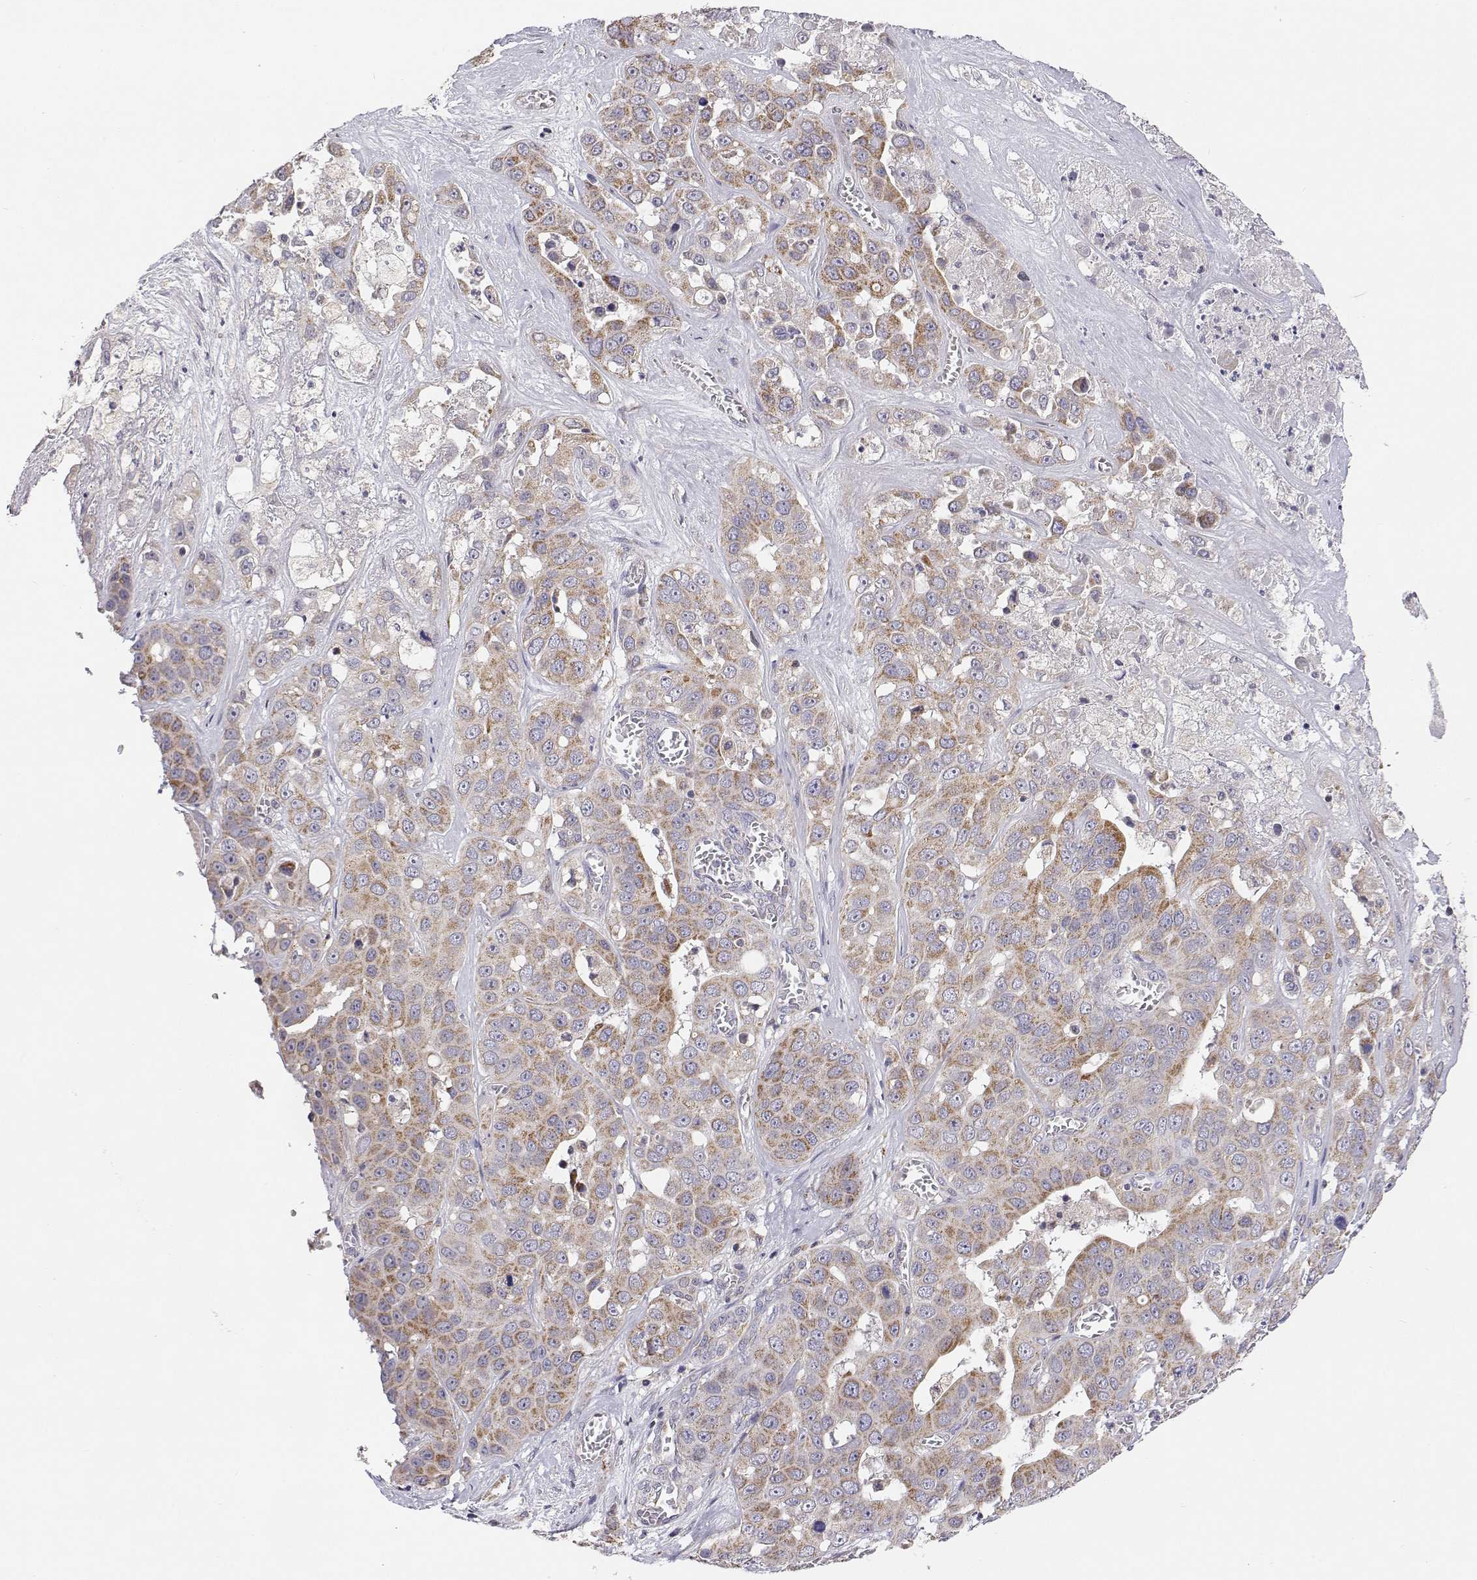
{"staining": {"intensity": "moderate", "quantity": "25%-75%", "location": "cytoplasmic/membranous"}, "tissue": "liver cancer", "cell_type": "Tumor cells", "image_type": "cancer", "snomed": [{"axis": "morphology", "description": "Cholangiocarcinoma"}, {"axis": "topography", "description": "Liver"}], "caption": "Protein analysis of liver cholangiocarcinoma tissue demonstrates moderate cytoplasmic/membranous positivity in about 25%-75% of tumor cells.", "gene": "MRPL3", "patient": {"sex": "female", "age": 52}}